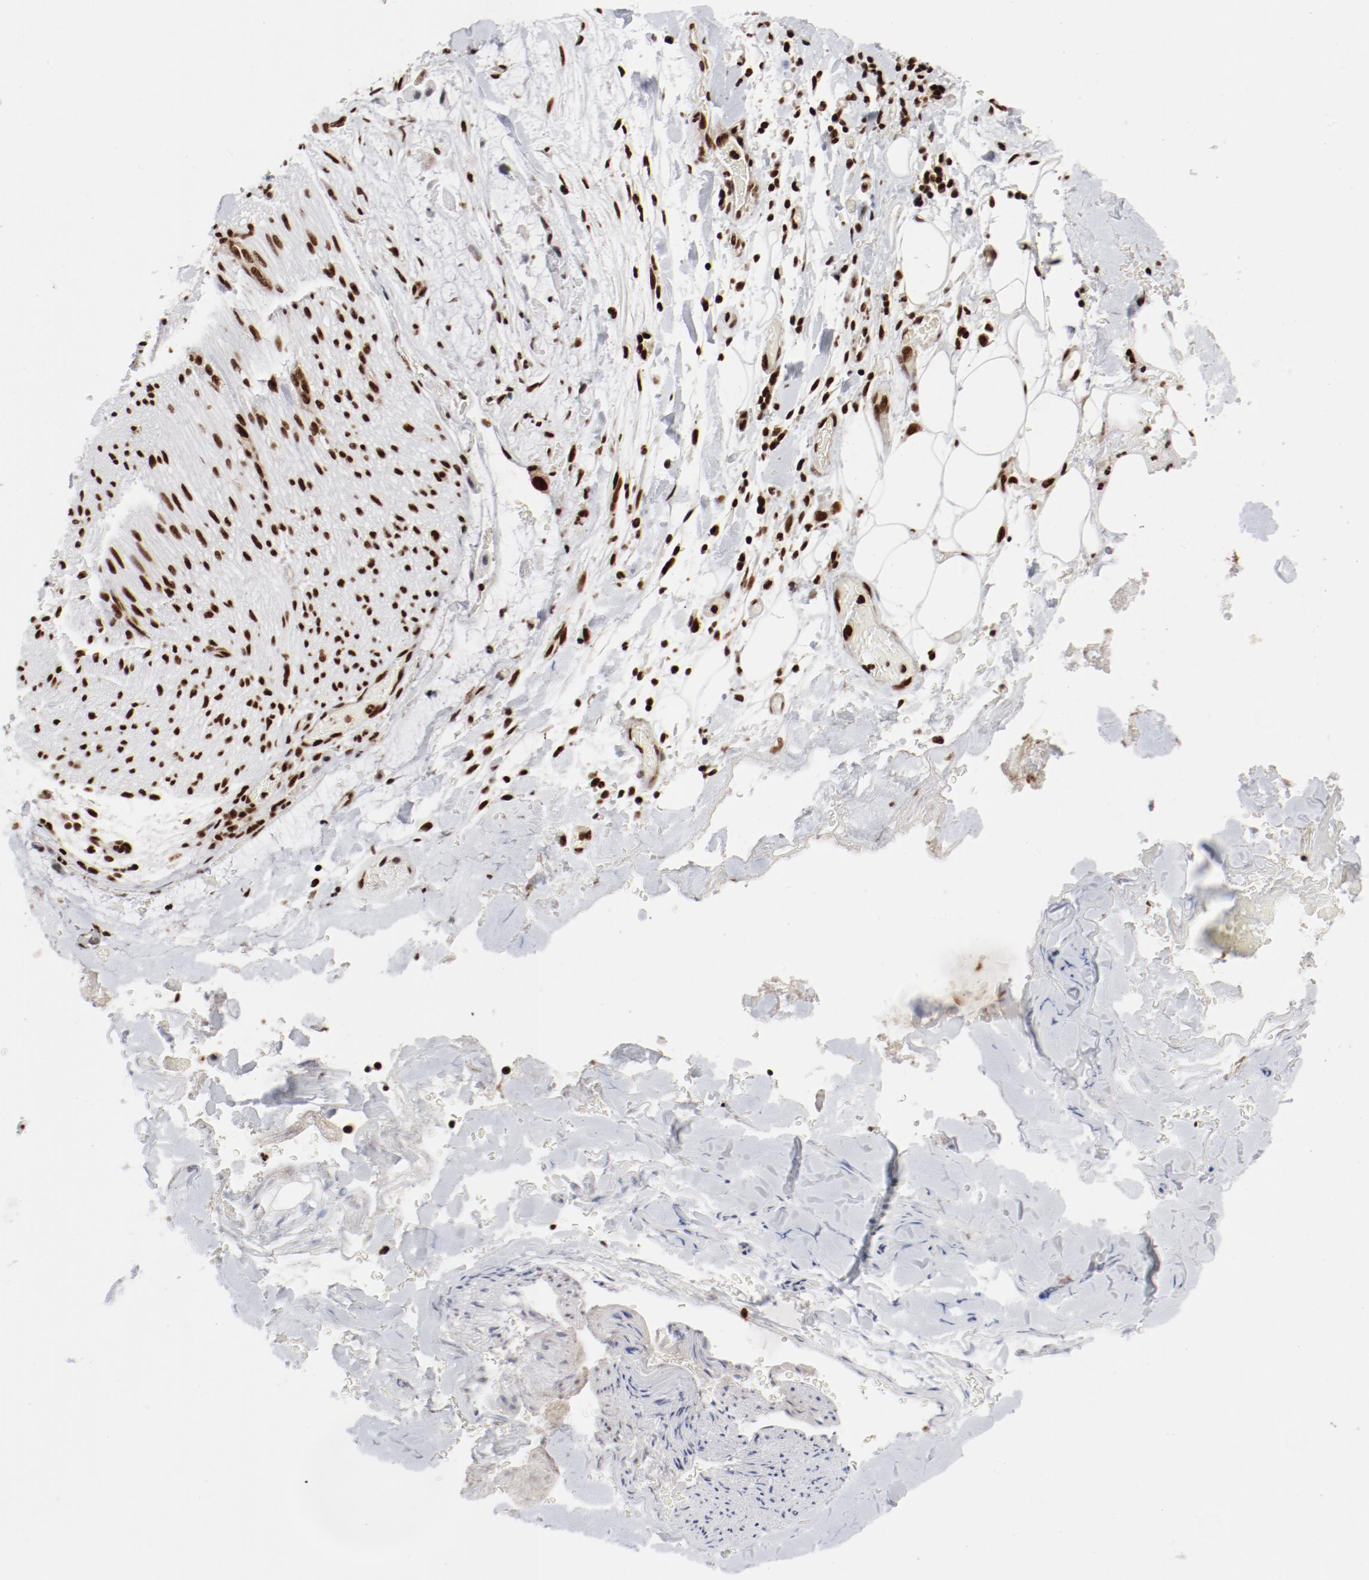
{"staining": {"intensity": "strong", "quantity": ">75%", "location": "nuclear"}, "tissue": "adipose tissue", "cell_type": "Adipocytes", "image_type": "normal", "snomed": [{"axis": "morphology", "description": "Normal tissue, NOS"}, {"axis": "morphology", "description": "Cholangiocarcinoma"}, {"axis": "topography", "description": "Liver"}, {"axis": "topography", "description": "Peripheral nerve tissue"}], "caption": "Adipose tissue stained for a protein displays strong nuclear positivity in adipocytes. (Brightfield microscopy of DAB IHC at high magnification).", "gene": "NFYB", "patient": {"sex": "male", "age": 50}}